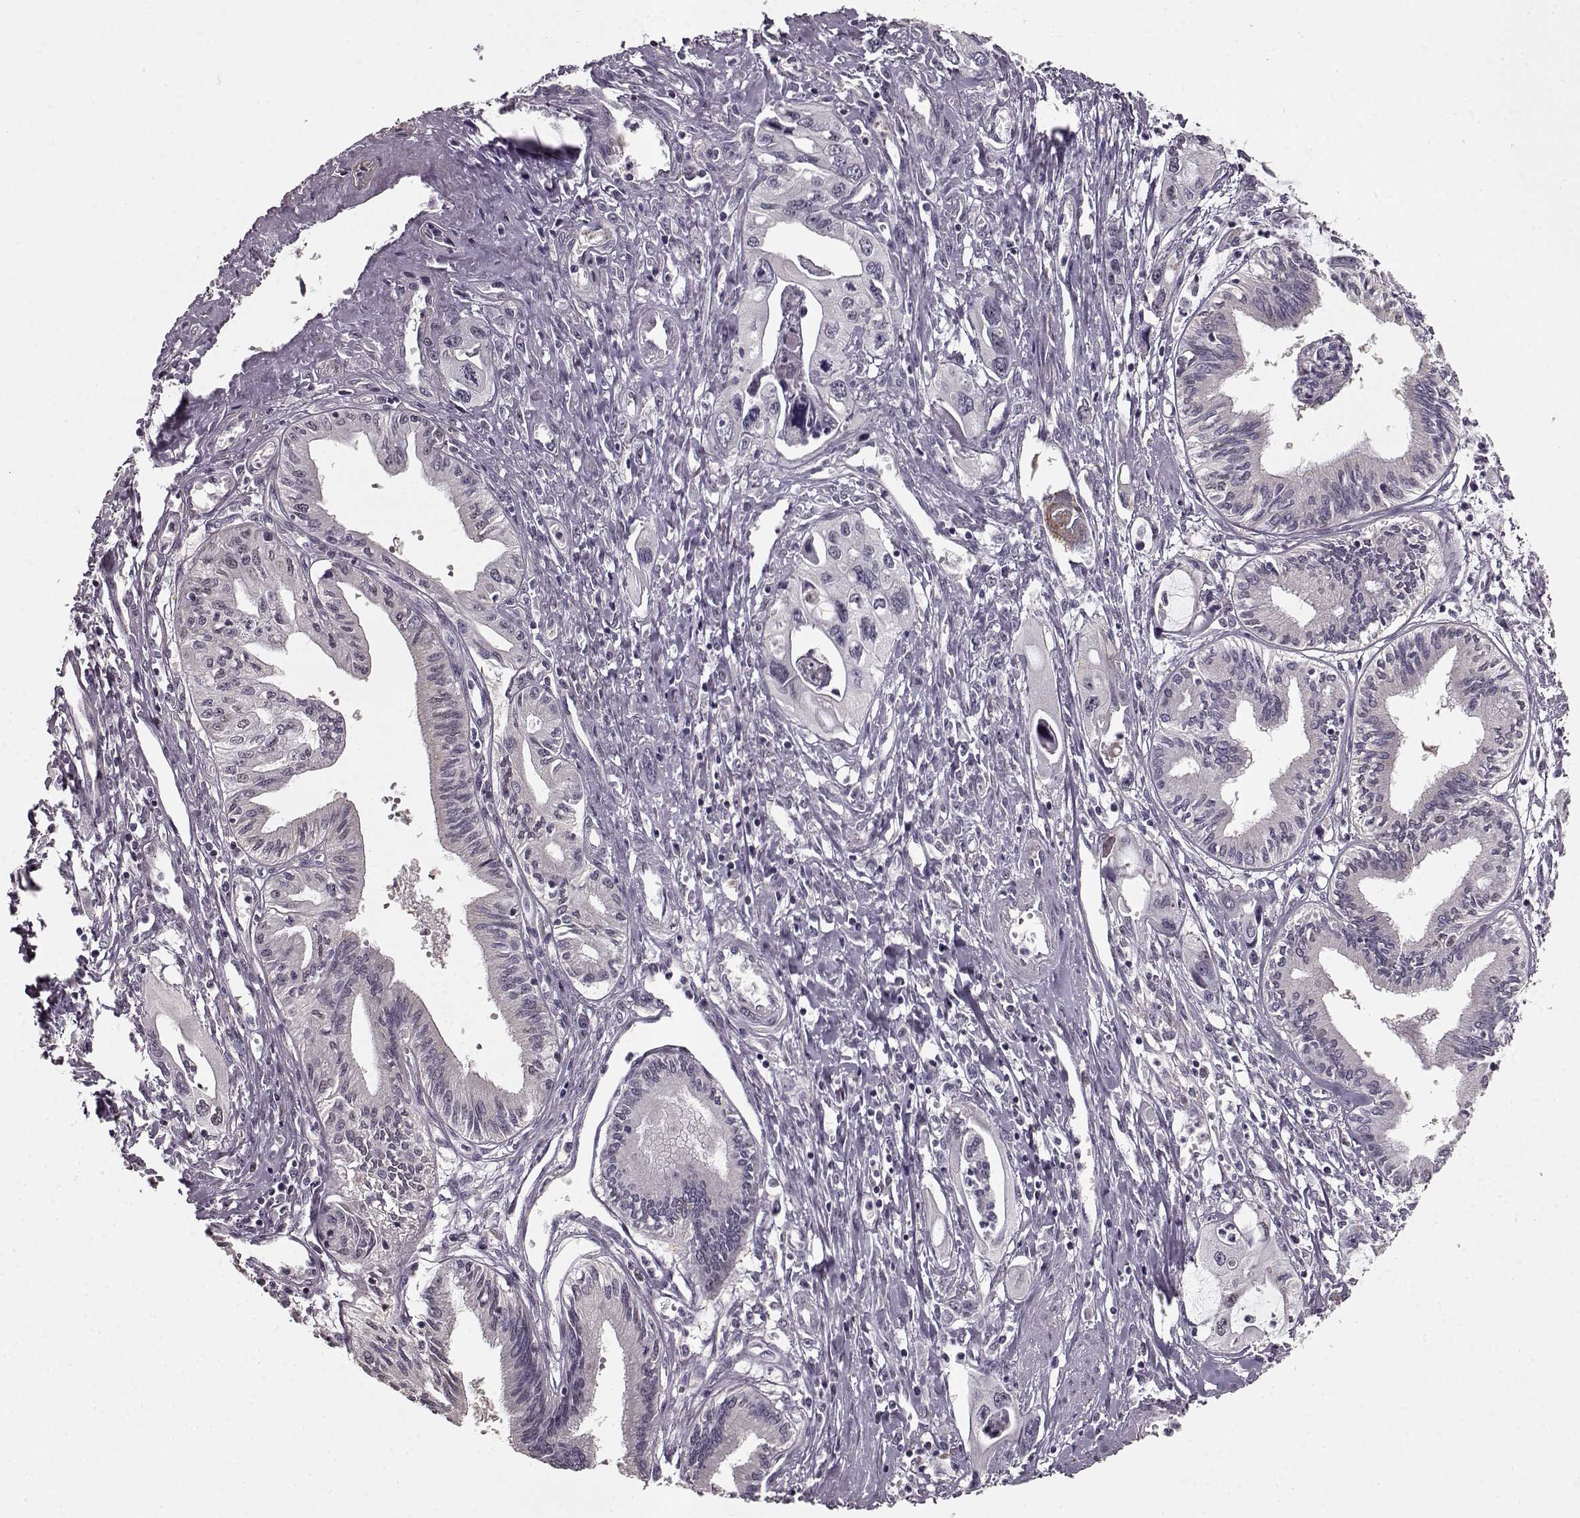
{"staining": {"intensity": "negative", "quantity": "none", "location": "none"}, "tissue": "pancreatic cancer", "cell_type": "Tumor cells", "image_type": "cancer", "snomed": [{"axis": "morphology", "description": "Adenocarcinoma, NOS"}, {"axis": "topography", "description": "Pancreas"}], "caption": "A high-resolution image shows immunohistochemistry (IHC) staining of pancreatic cancer (adenocarcinoma), which demonstrates no significant positivity in tumor cells.", "gene": "RP1L1", "patient": {"sex": "male", "age": 60}}